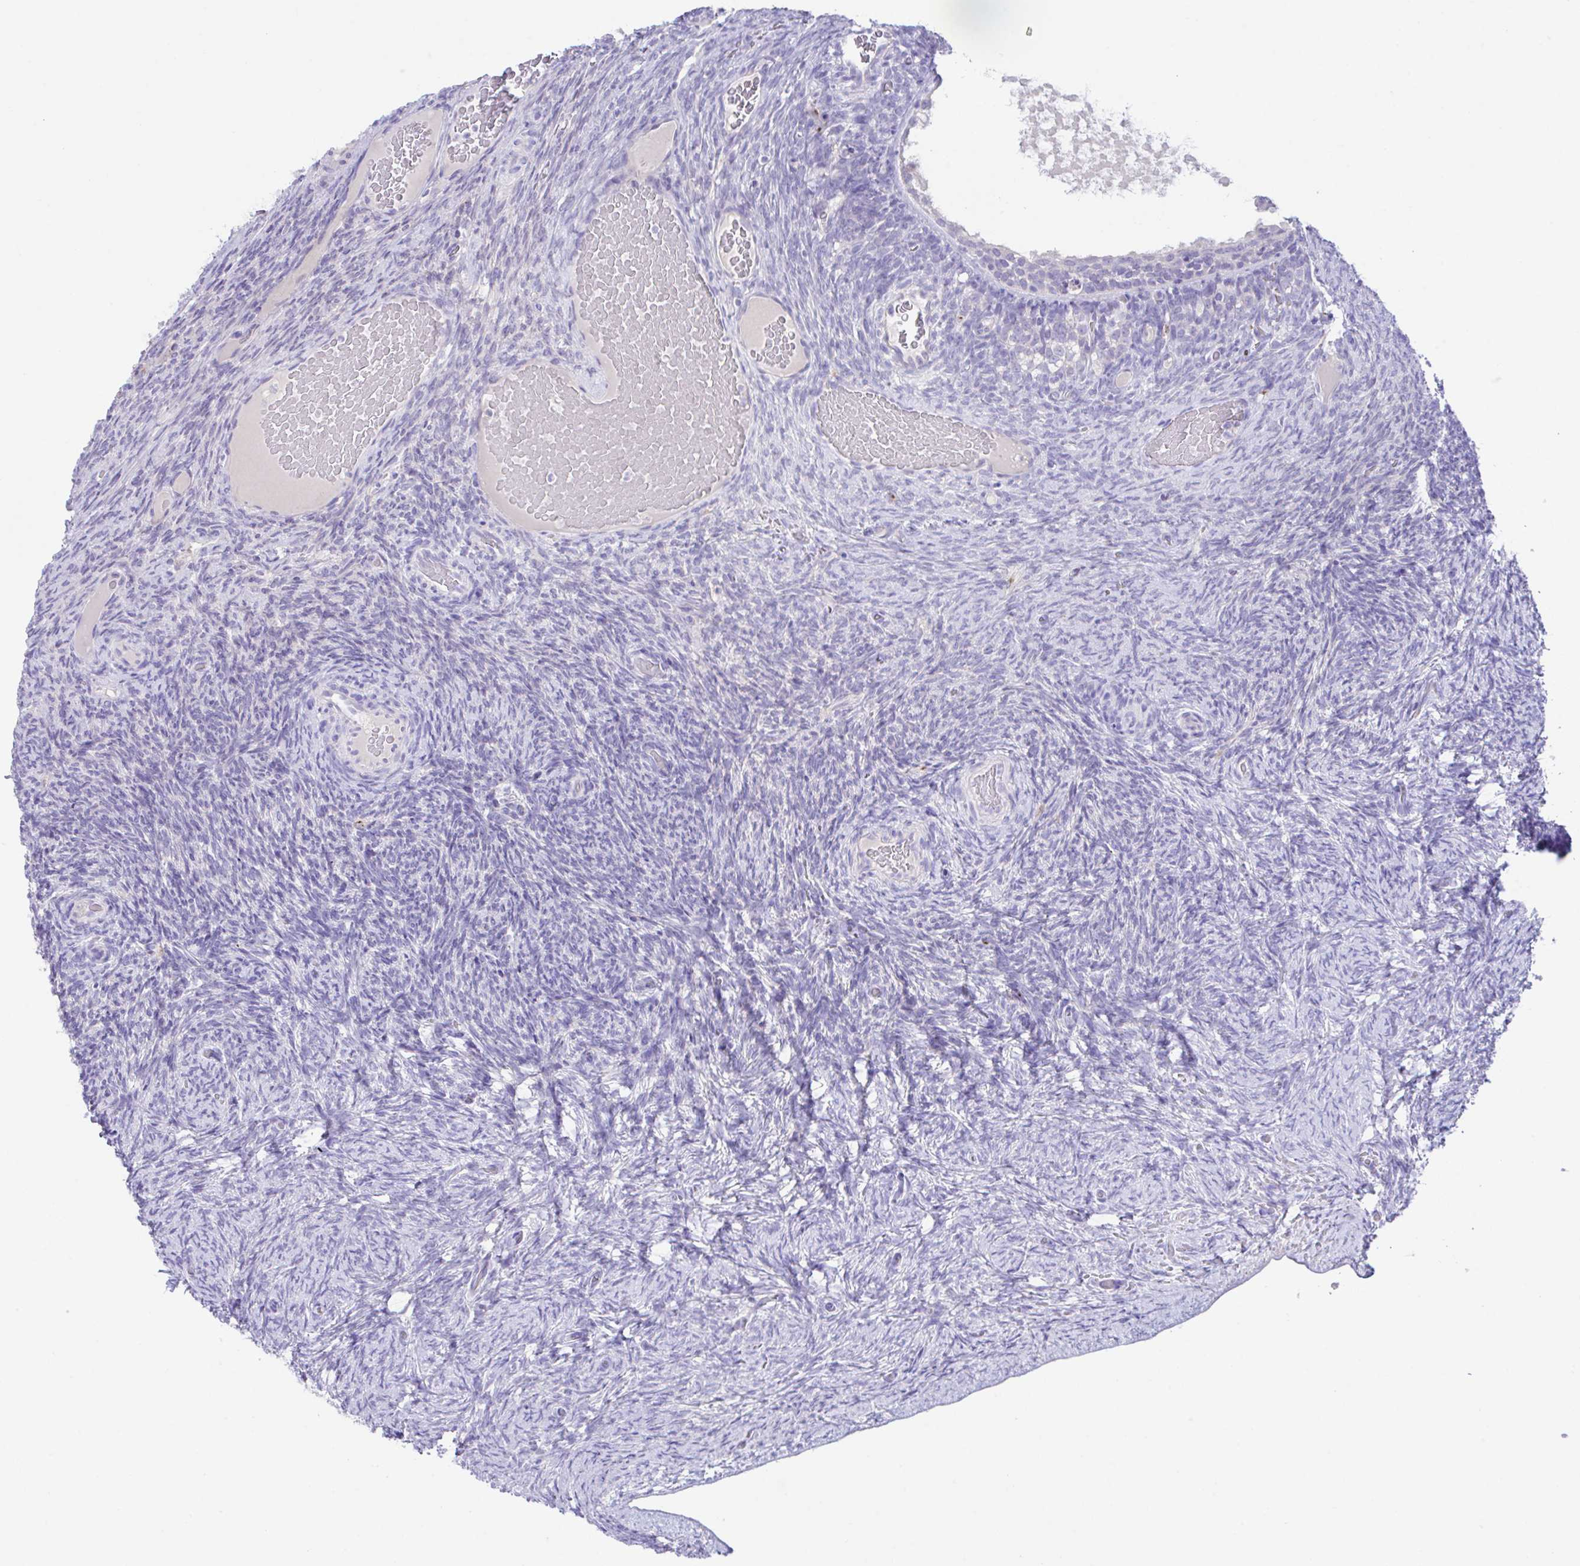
{"staining": {"intensity": "negative", "quantity": "none", "location": "none"}, "tissue": "ovary", "cell_type": "Ovarian stroma cells", "image_type": "normal", "snomed": [{"axis": "morphology", "description": "Normal tissue, NOS"}, {"axis": "topography", "description": "Ovary"}], "caption": "DAB (3,3'-diaminobenzidine) immunohistochemical staining of normal human ovary reveals no significant staining in ovarian stroma cells.", "gene": "HACD4", "patient": {"sex": "female", "age": 34}}